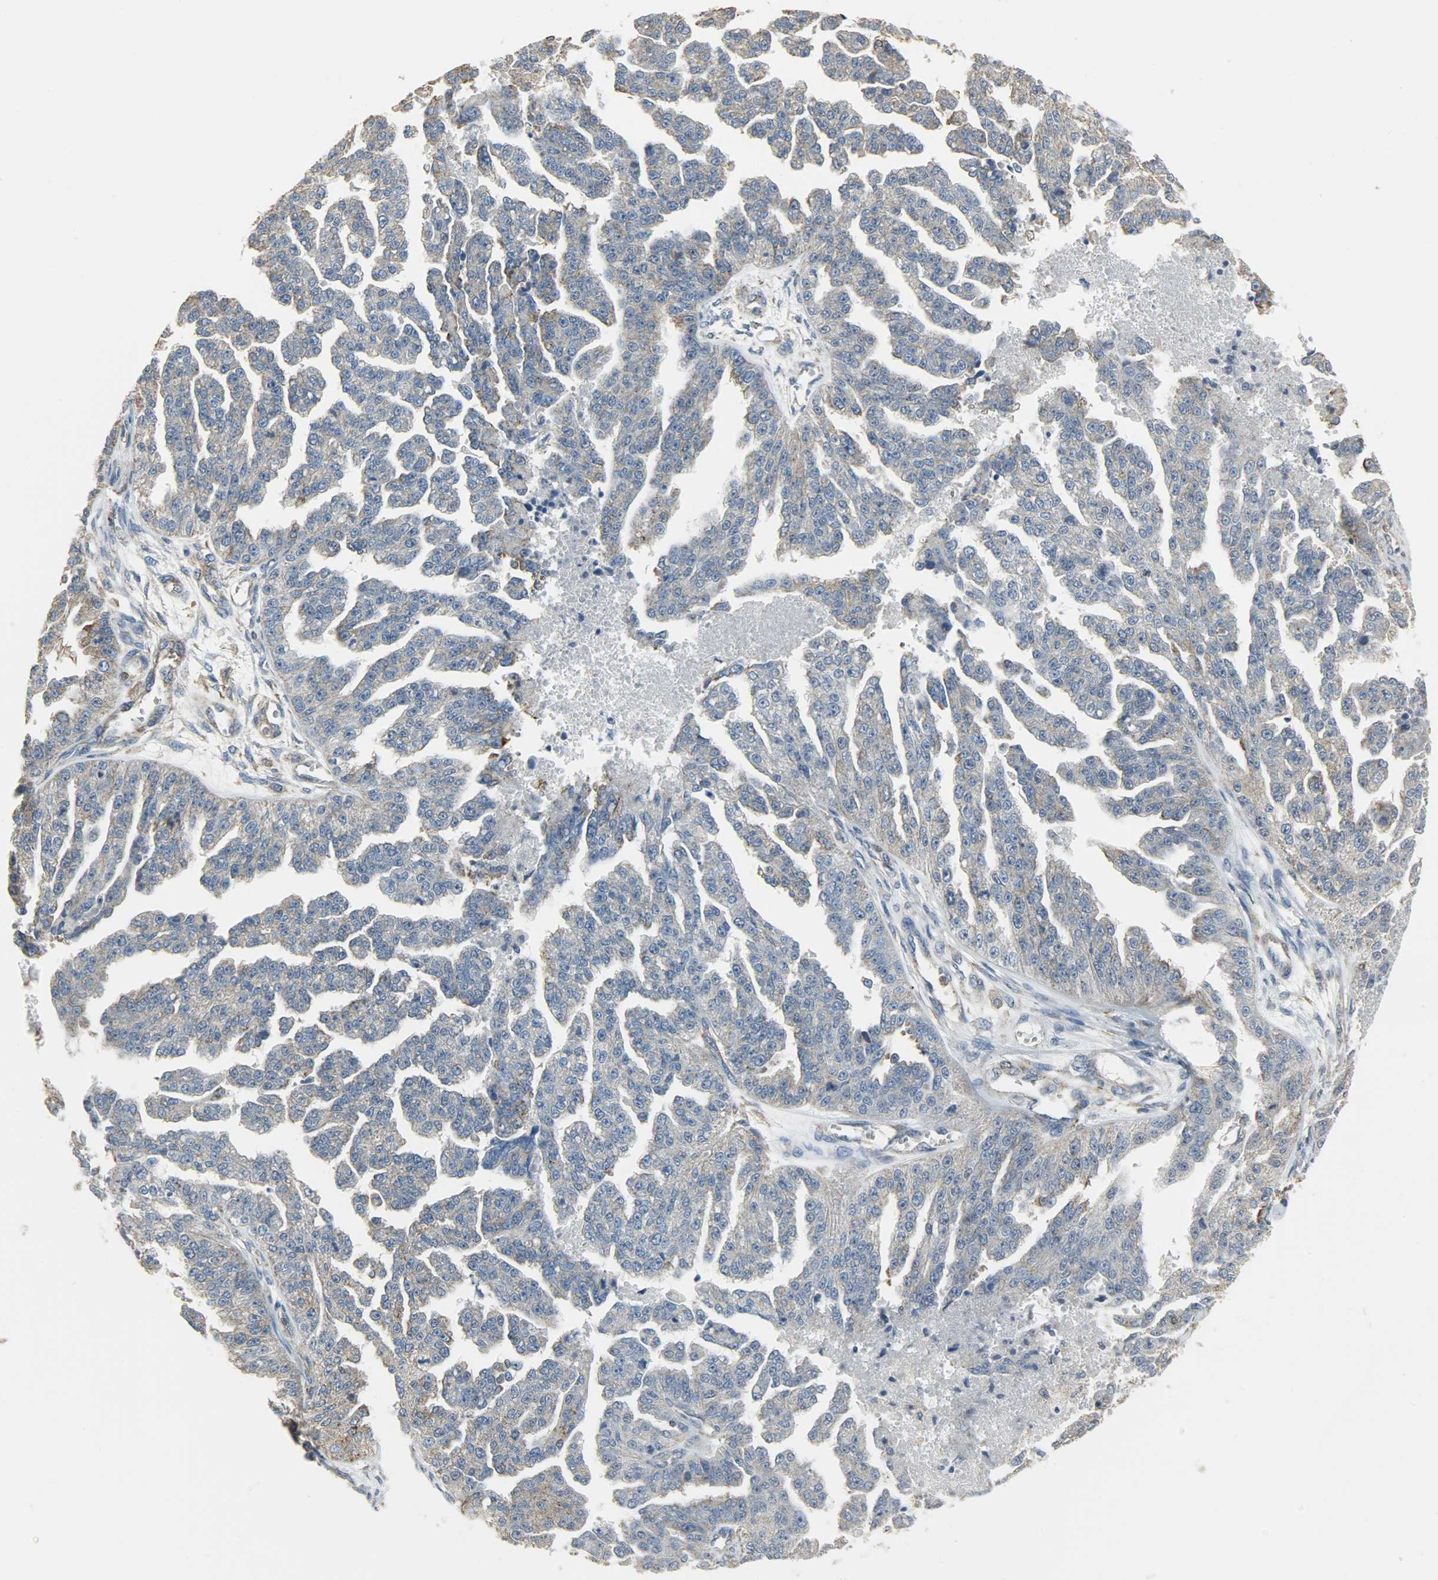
{"staining": {"intensity": "weak", "quantity": ">75%", "location": "cytoplasmic/membranous"}, "tissue": "ovarian cancer", "cell_type": "Tumor cells", "image_type": "cancer", "snomed": [{"axis": "morphology", "description": "Cystadenocarcinoma, serous, NOS"}, {"axis": "topography", "description": "Ovary"}], "caption": "A brown stain shows weak cytoplasmic/membranous expression of a protein in ovarian cancer (serous cystadenocarcinoma) tumor cells.", "gene": "DNAJA4", "patient": {"sex": "female", "age": 58}}